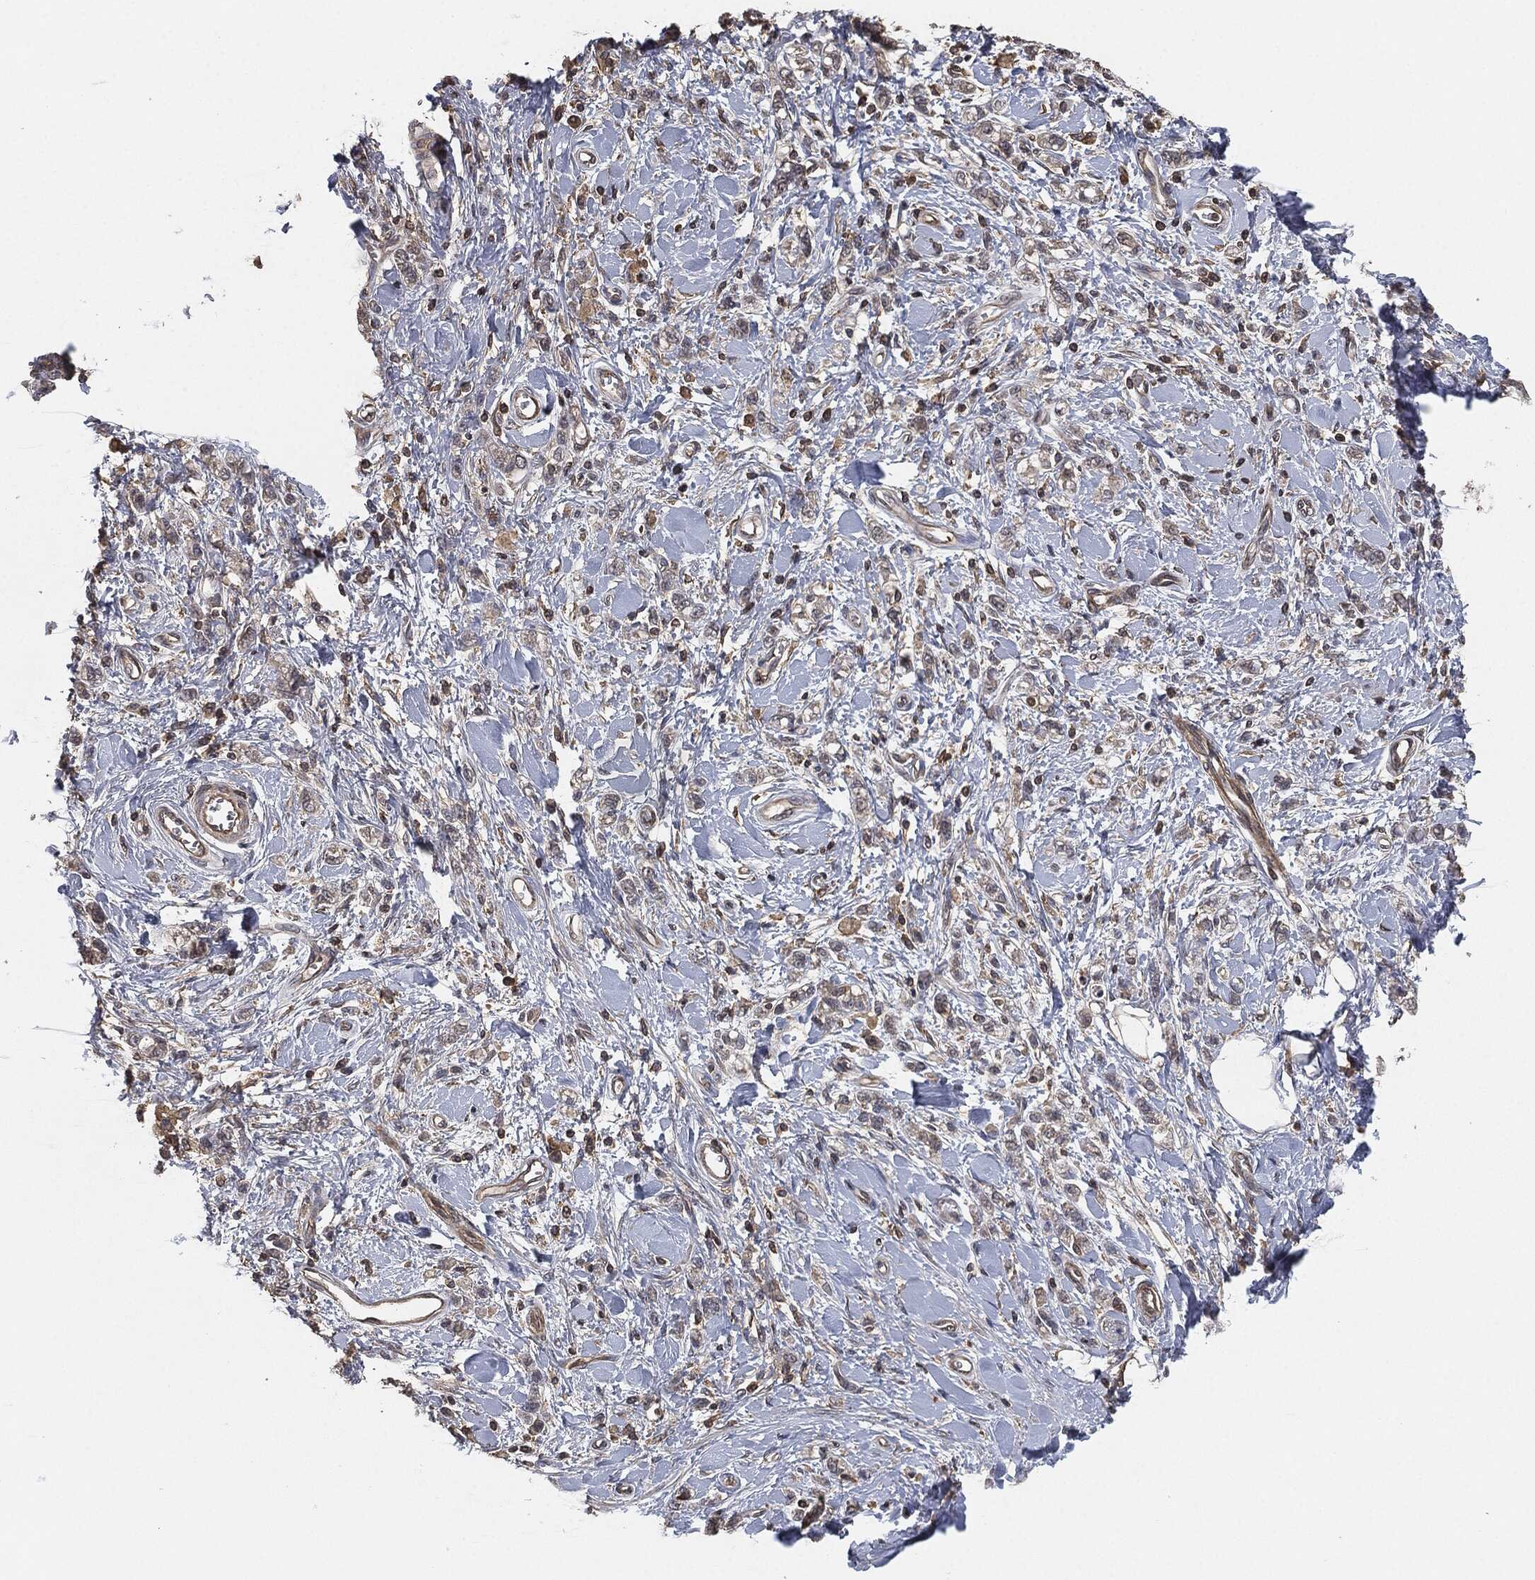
{"staining": {"intensity": "negative", "quantity": "none", "location": "none"}, "tissue": "stomach cancer", "cell_type": "Tumor cells", "image_type": "cancer", "snomed": [{"axis": "morphology", "description": "Adenocarcinoma, NOS"}, {"axis": "topography", "description": "Stomach"}], "caption": "Human stomach cancer (adenocarcinoma) stained for a protein using IHC displays no positivity in tumor cells.", "gene": "ERBIN", "patient": {"sex": "male", "age": 77}}